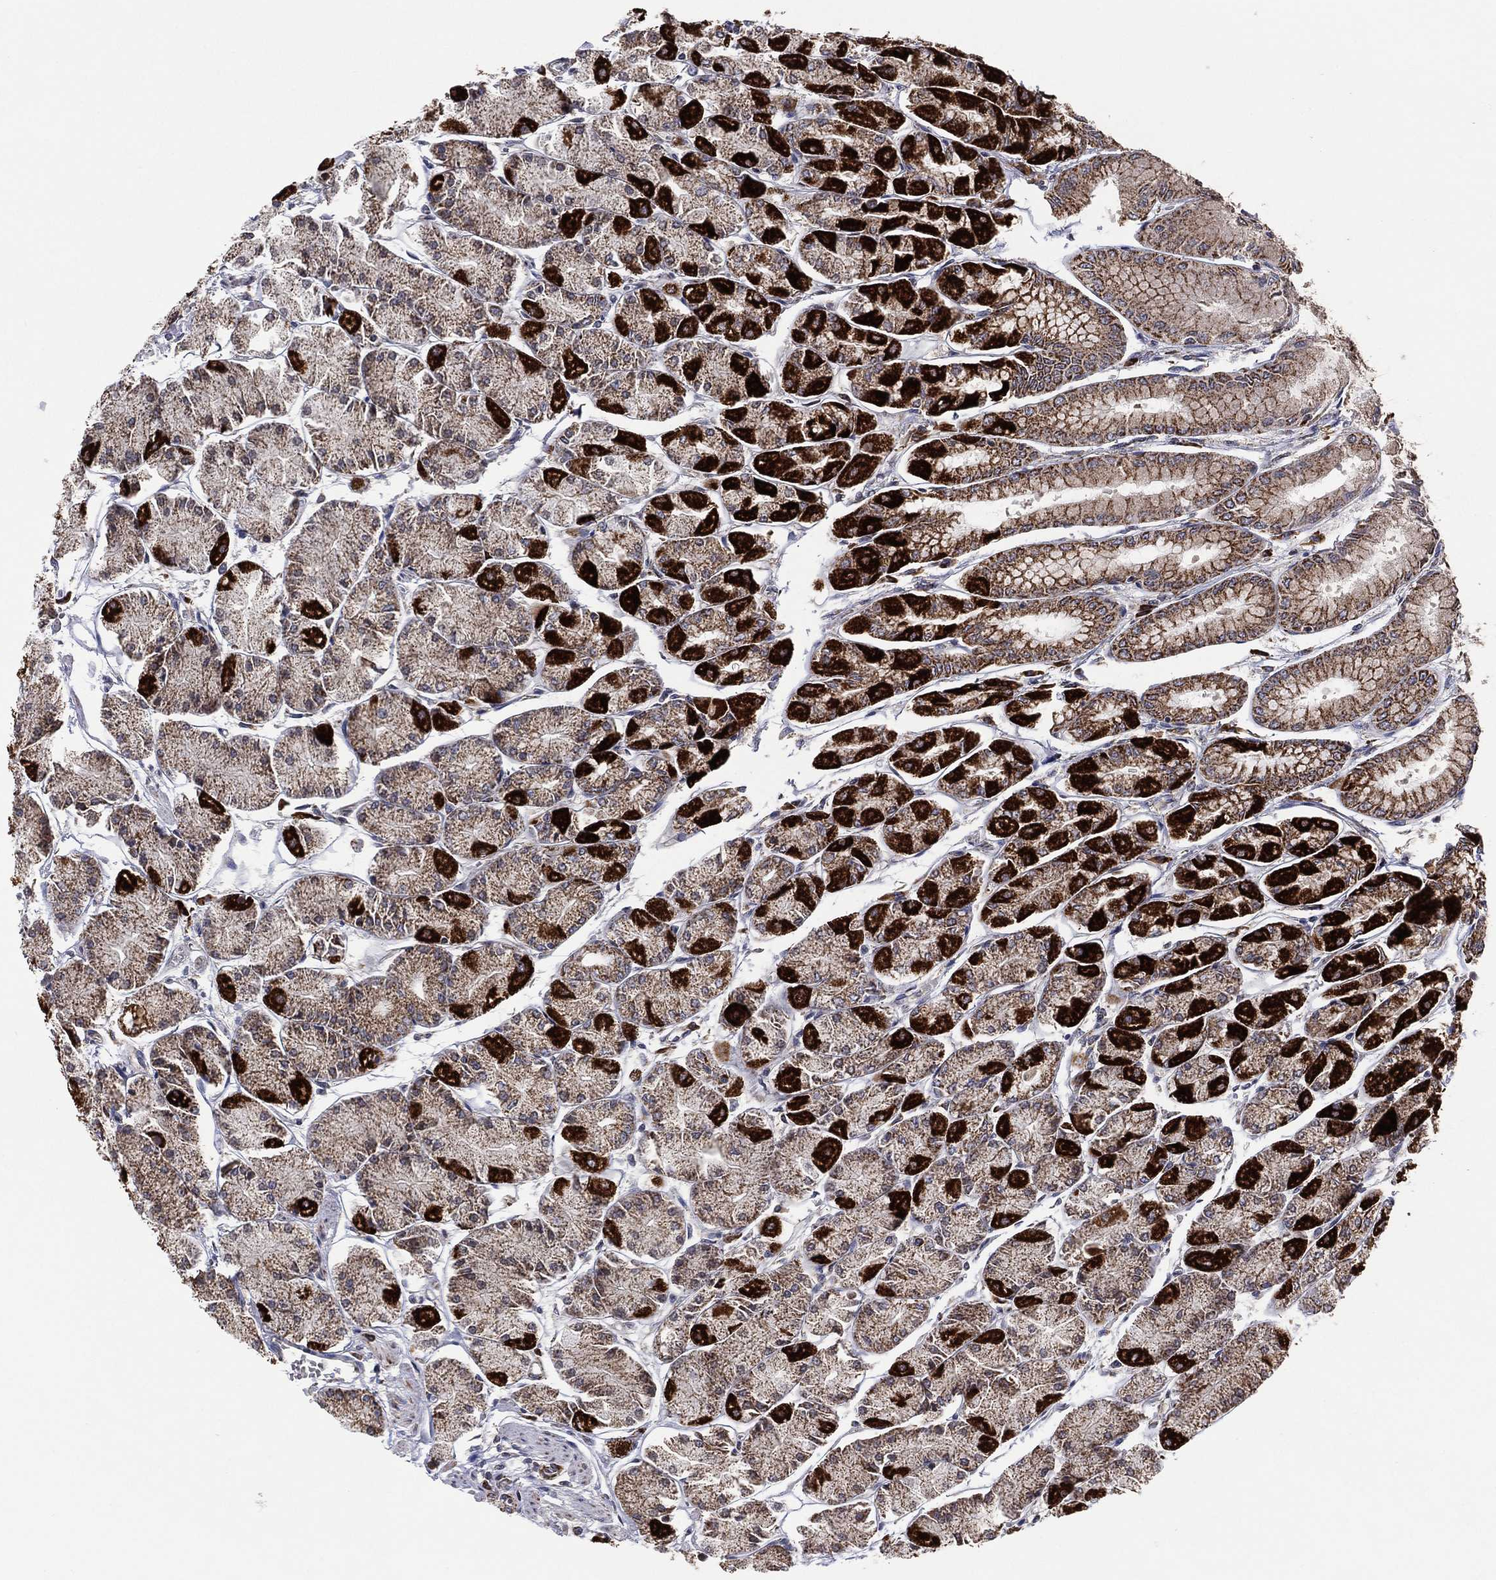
{"staining": {"intensity": "strong", "quantity": "25%-75%", "location": "cytoplasmic/membranous"}, "tissue": "stomach", "cell_type": "Glandular cells", "image_type": "normal", "snomed": [{"axis": "morphology", "description": "Normal tissue, NOS"}, {"axis": "topography", "description": "Stomach, upper"}], "caption": "Strong cytoplasmic/membranous positivity for a protein is appreciated in about 25%-75% of glandular cells of unremarkable stomach using immunohistochemistry.", "gene": "PPP2R5A", "patient": {"sex": "male", "age": 60}}